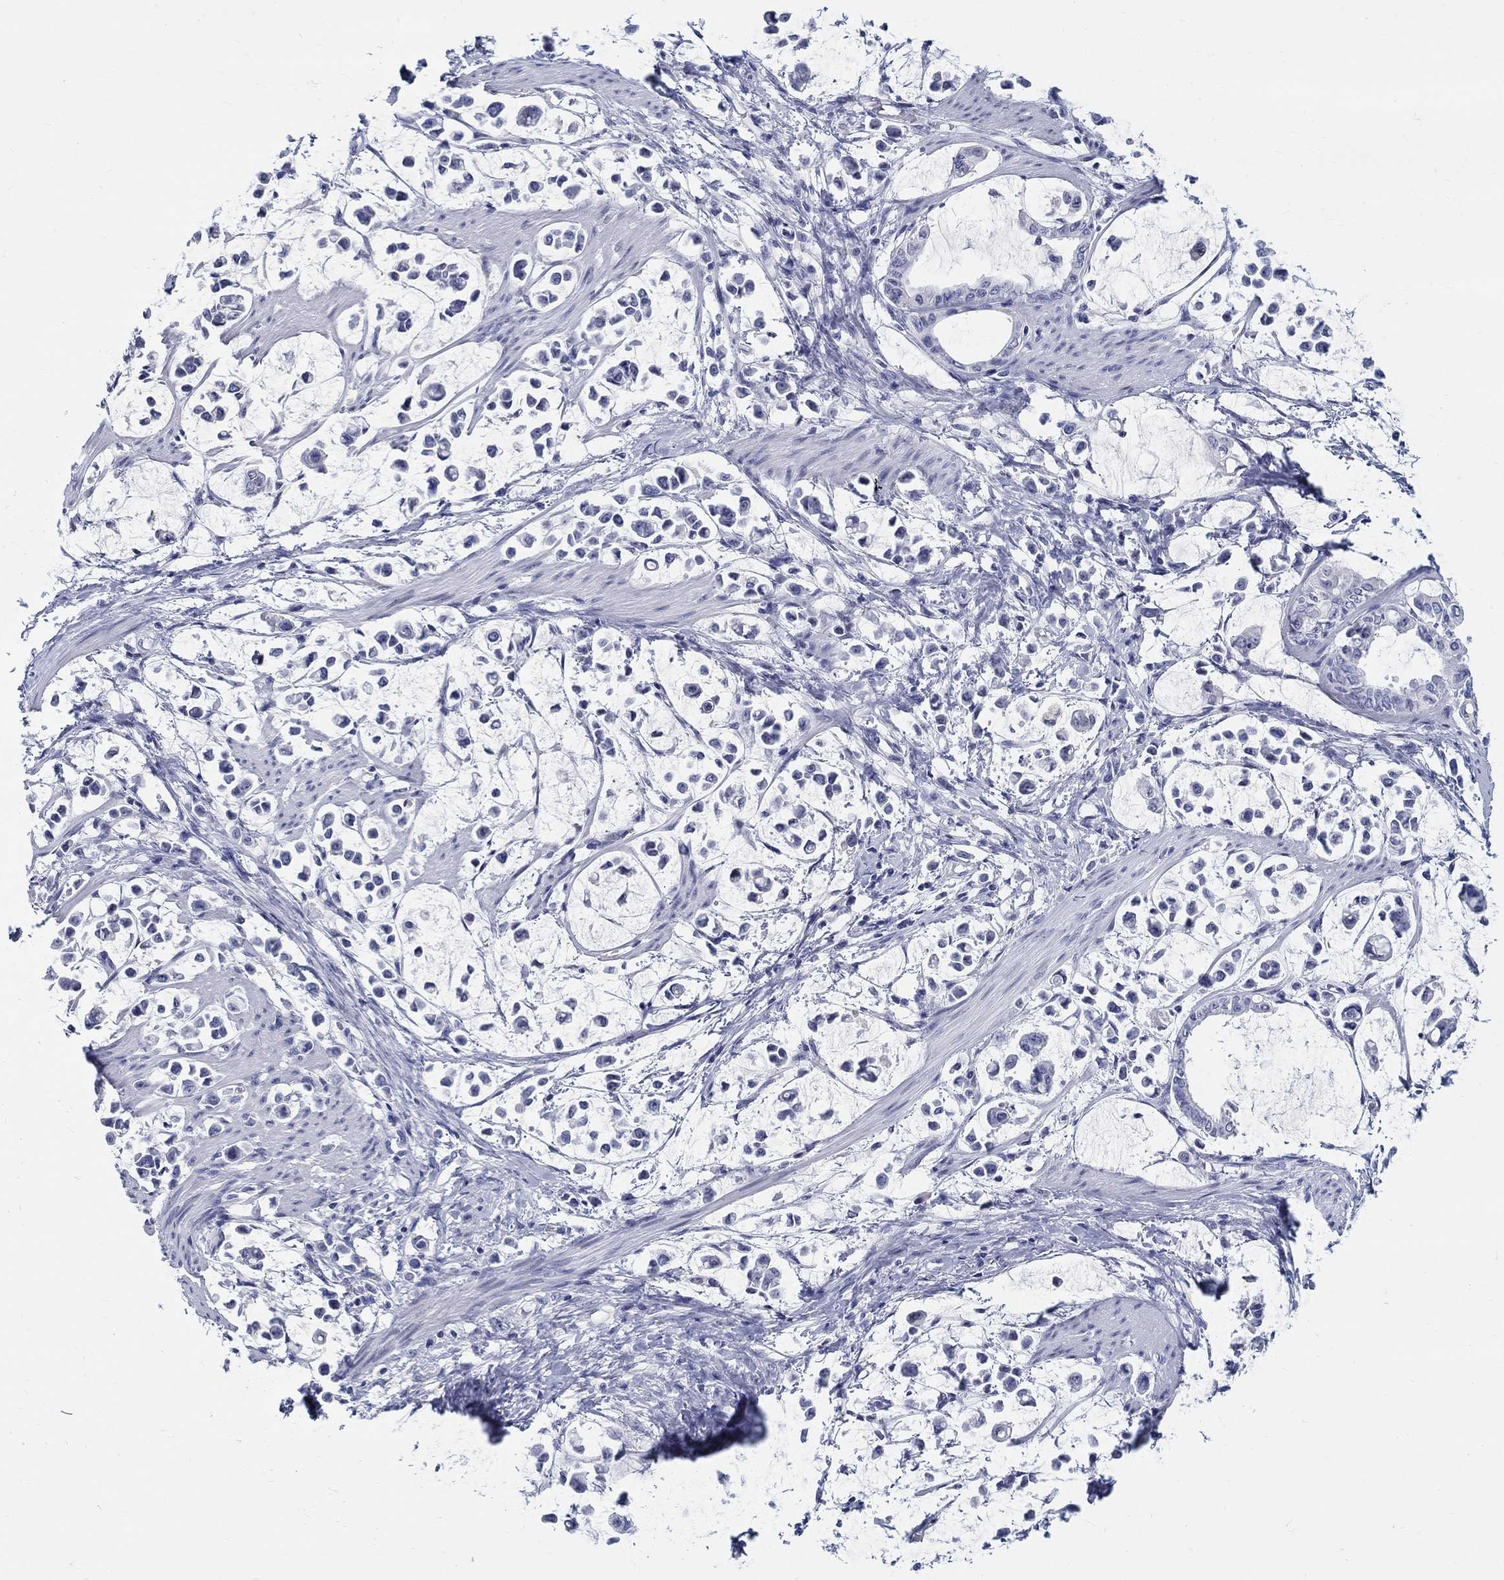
{"staining": {"intensity": "negative", "quantity": "none", "location": "none"}, "tissue": "stomach cancer", "cell_type": "Tumor cells", "image_type": "cancer", "snomed": [{"axis": "morphology", "description": "Adenocarcinoma, NOS"}, {"axis": "topography", "description": "Stomach"}], "caption": "Stomach cancer was stained to show a protein in brown. There is no significant expression in tumor cells.", "gene": "CRYGS", "patient": {"sex": "male", "age": 82}}